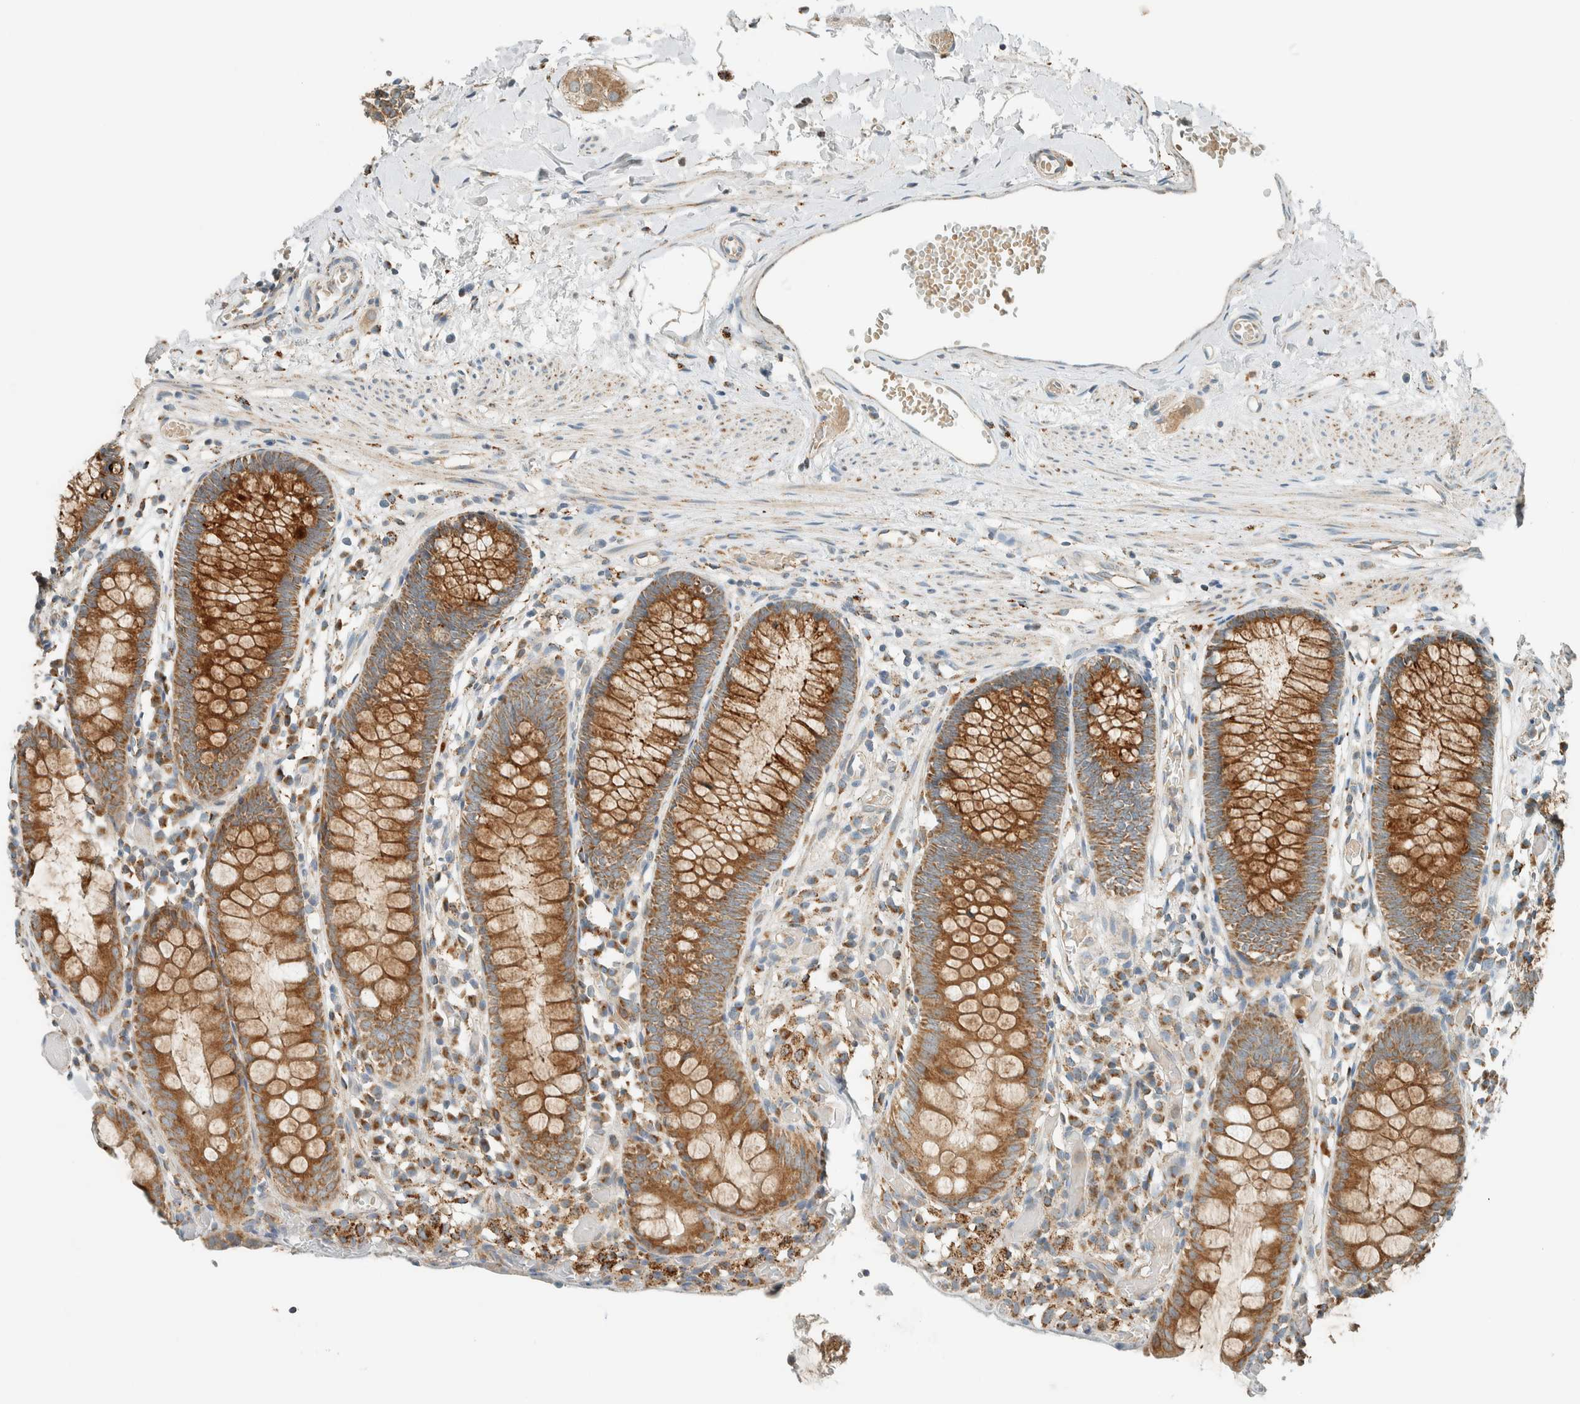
{"staining": {"intensity": "weak", "quantity": ">75%", "location": "cytoplasmic/membranous"}, "tissue": "colon", "cell_type": "Endothelial cells", "image_type": "normal", "snomed": [{"axis": "morphology", "description": "Normal tissue, NOS"}, {"axis": "topography", "description": "Colon"}], "caption": "IHC (DAB) staining of benign human colon reveals weak cytoplasmic/membranous protein staining in about >75% of endothelial cells. (DAB IHC, brown staining for protein, blue staining for nuclei).", "gene": "SPAG5", "patient": {"sex": "male", "age": 14}}